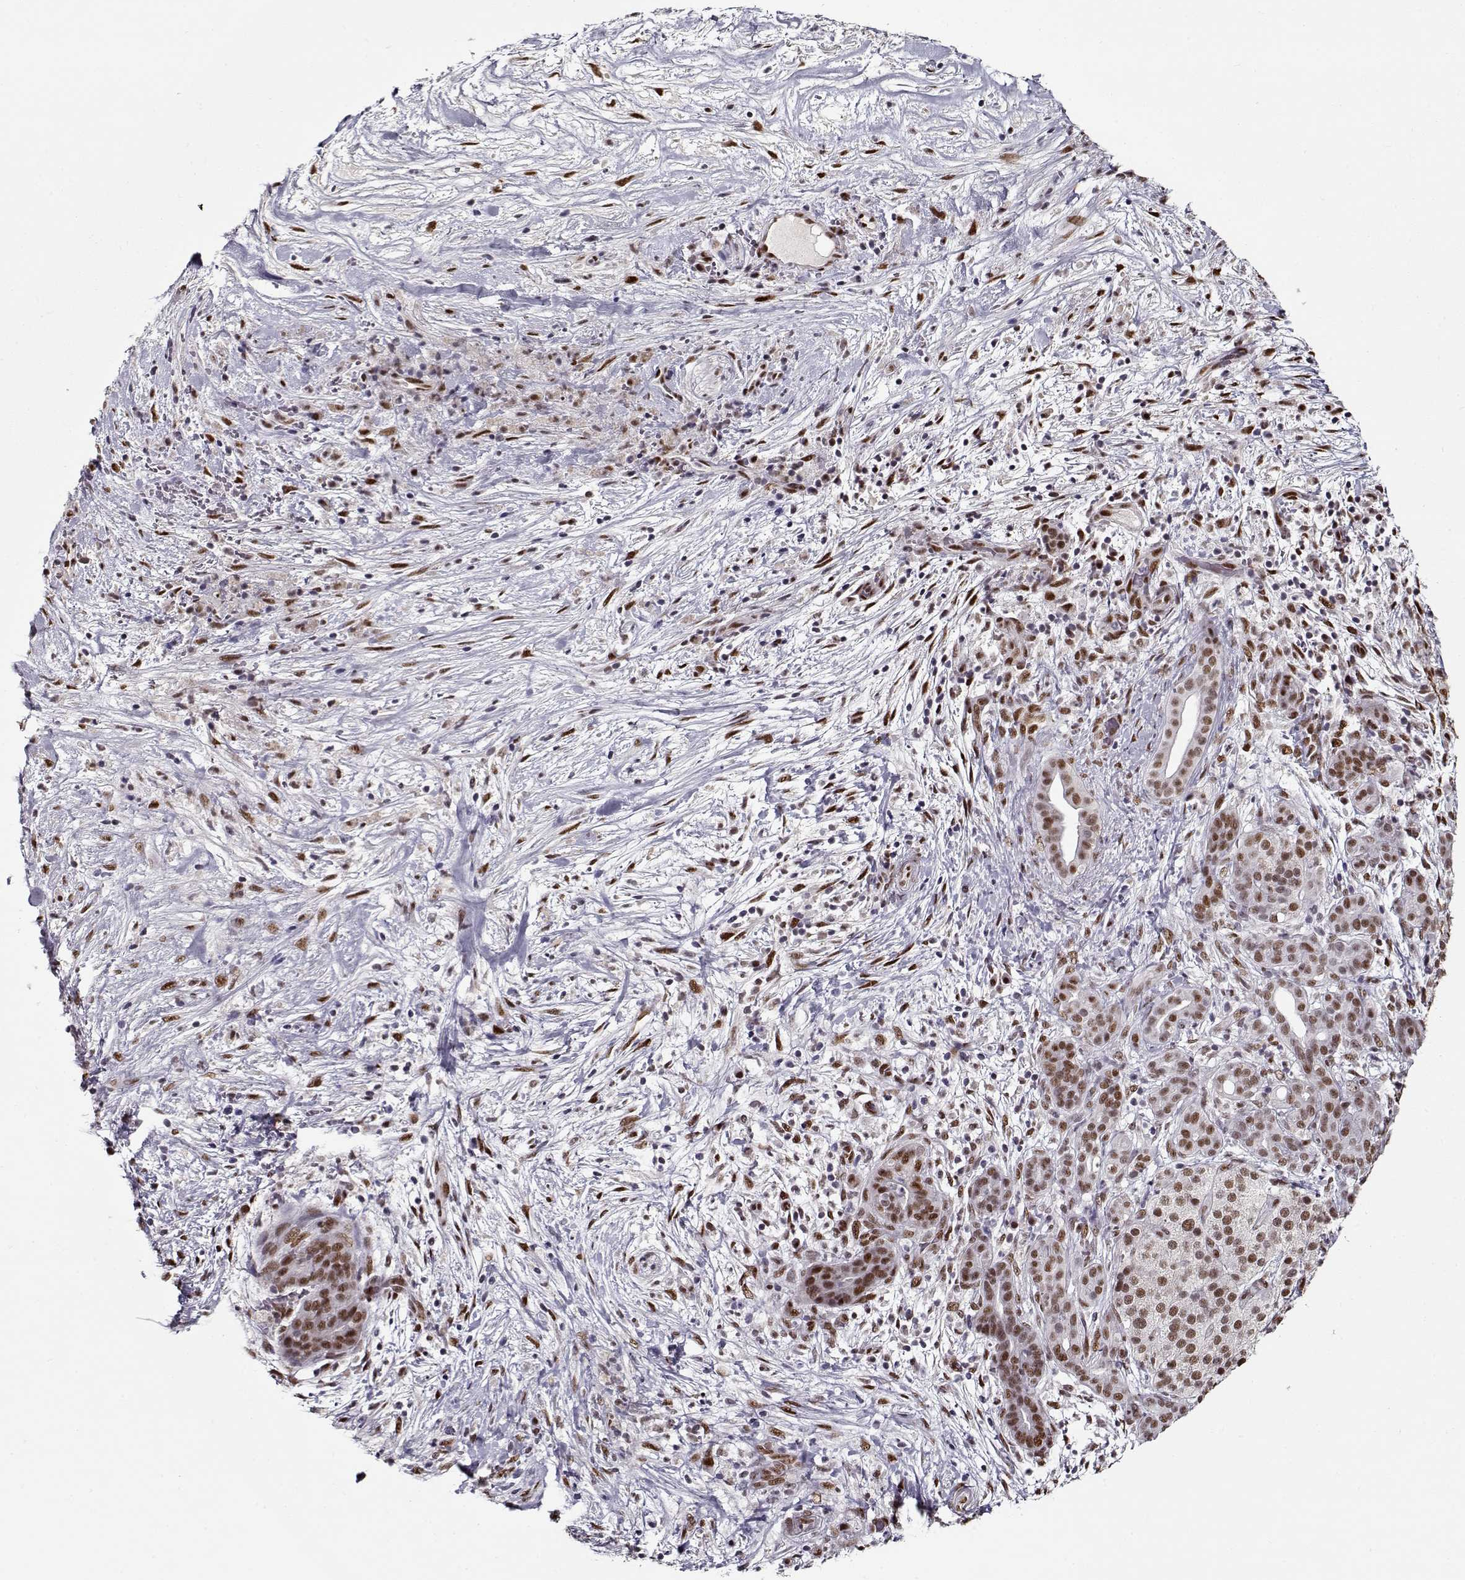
{"staining": {"intensity": "moderate", "quantity": ">75%", "location": "nuclear"}, "tissue": "pancreatic cancer", "cell_type": "Tumor cells", "image_type": "cancer", "snomed": [{"axis": "morphology", "description": "Adenocarcinoma, NOS"}, {"axis": "topography", "description": "Pancreas"}], "caption": "Pancreatic adenocarcinoma stained with DAB immunohistochemistry exhibits medium levels of moderate nuclear positivity in approximately >75% of tumor cells. Nuclei are stained in blue.", "gene": "PRMT8", "patient": {"sex": "male", "age": 44}}